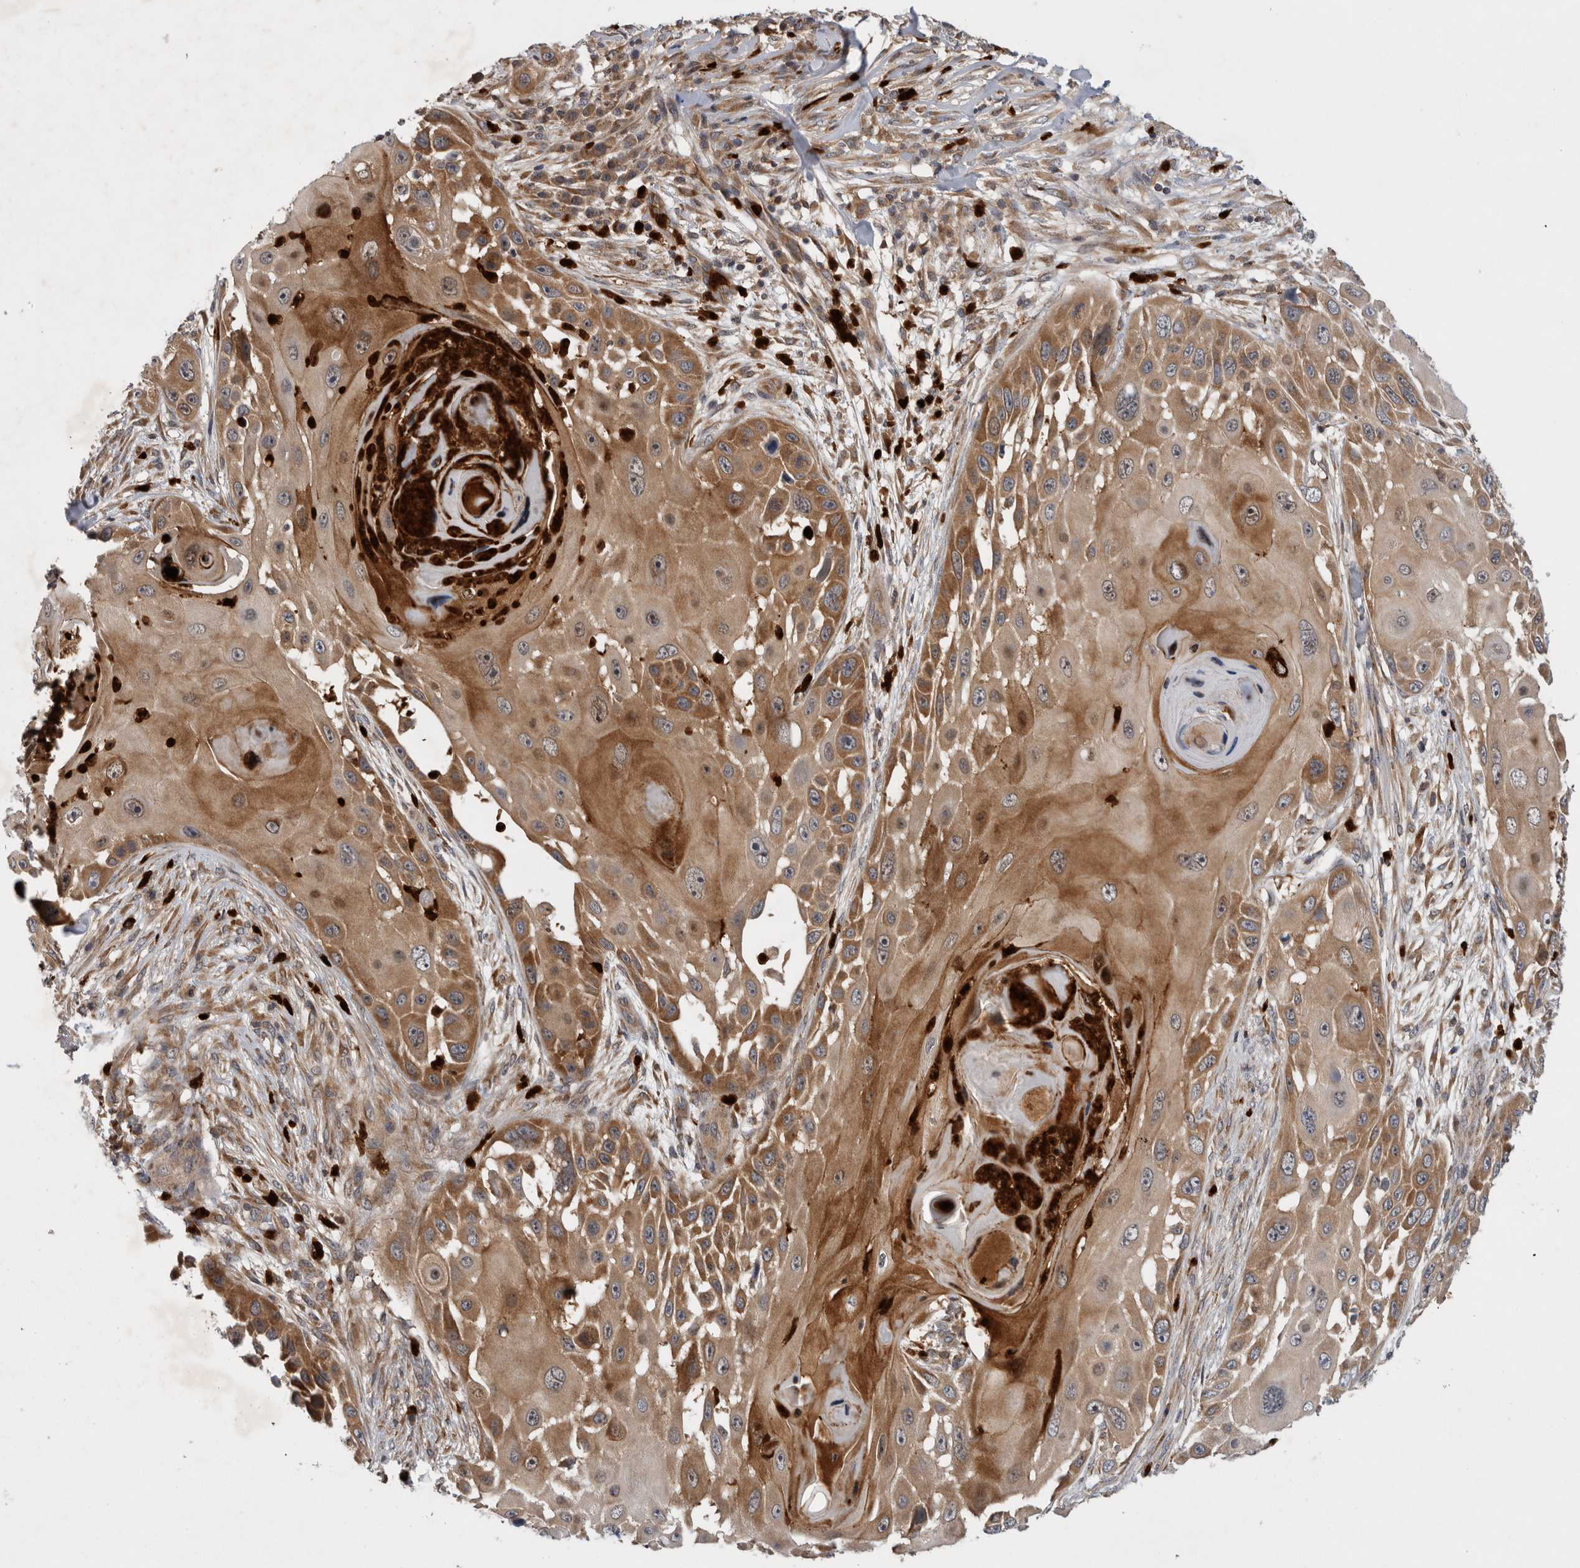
{"staining": {"intensity": "moderate", "quantity": ">75%", "location": "cytoplasmic/membranous"}, "tissue": "skin cancer", "cell_type": "Tumor cells", "image_type": "cancer", "snomed": [{"axis": "morphology", "description": "Squamous cell carcinoma, NOS"}, {"axis": "topography", "description": "Skin"}], "caption": "Approximately >75% of tumor cells in human skin cancer (squamous cell carcinoma) display moderate cytoplasmic/membranous protein positivity as visualized by brown immunohistochemical staining.", "gene": "PDCD2", "patient": {"sex": "female", "age": 44}}